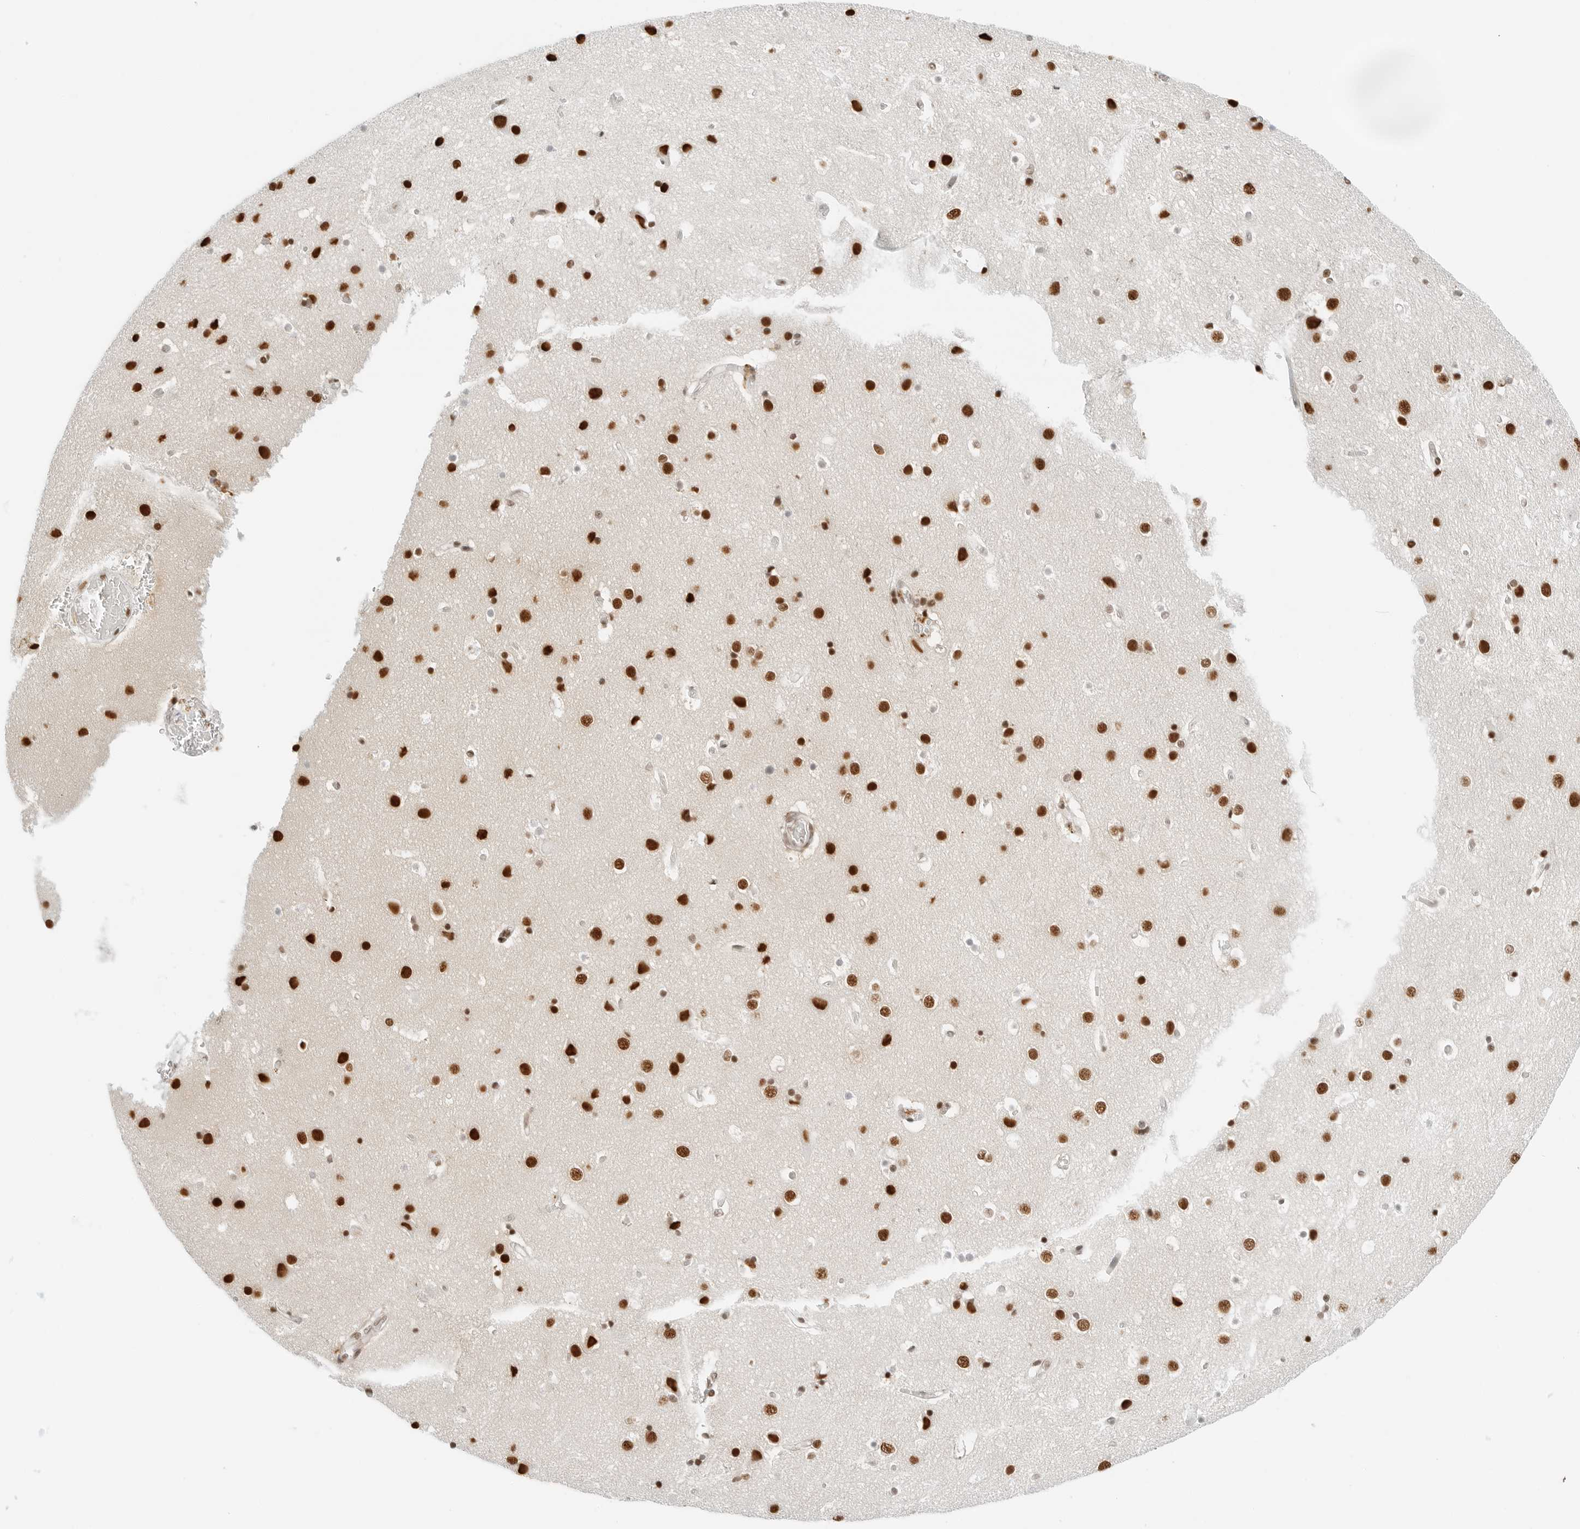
{"staining": {"intensity": "weak", "quantity": ">75%", "location": "nuclear"}, "tissue": "cerebral cortex", "cell_type": "Endothelial cells", "image_type": "normal", "snomed": [{"axis": "morphology", "description": "Normal tissue, NOS"}, {"axis": "topography", "description": "Cerebral cortex"}], "caption": "IHC histopathology image of benign cerebral cortex stained for a protein (brown), which reveals low levels of weak nuclear expression in about >75% of endothelial cells.", "gene": "CRTC2", "patient": {"sex": "male", "age": 54}}